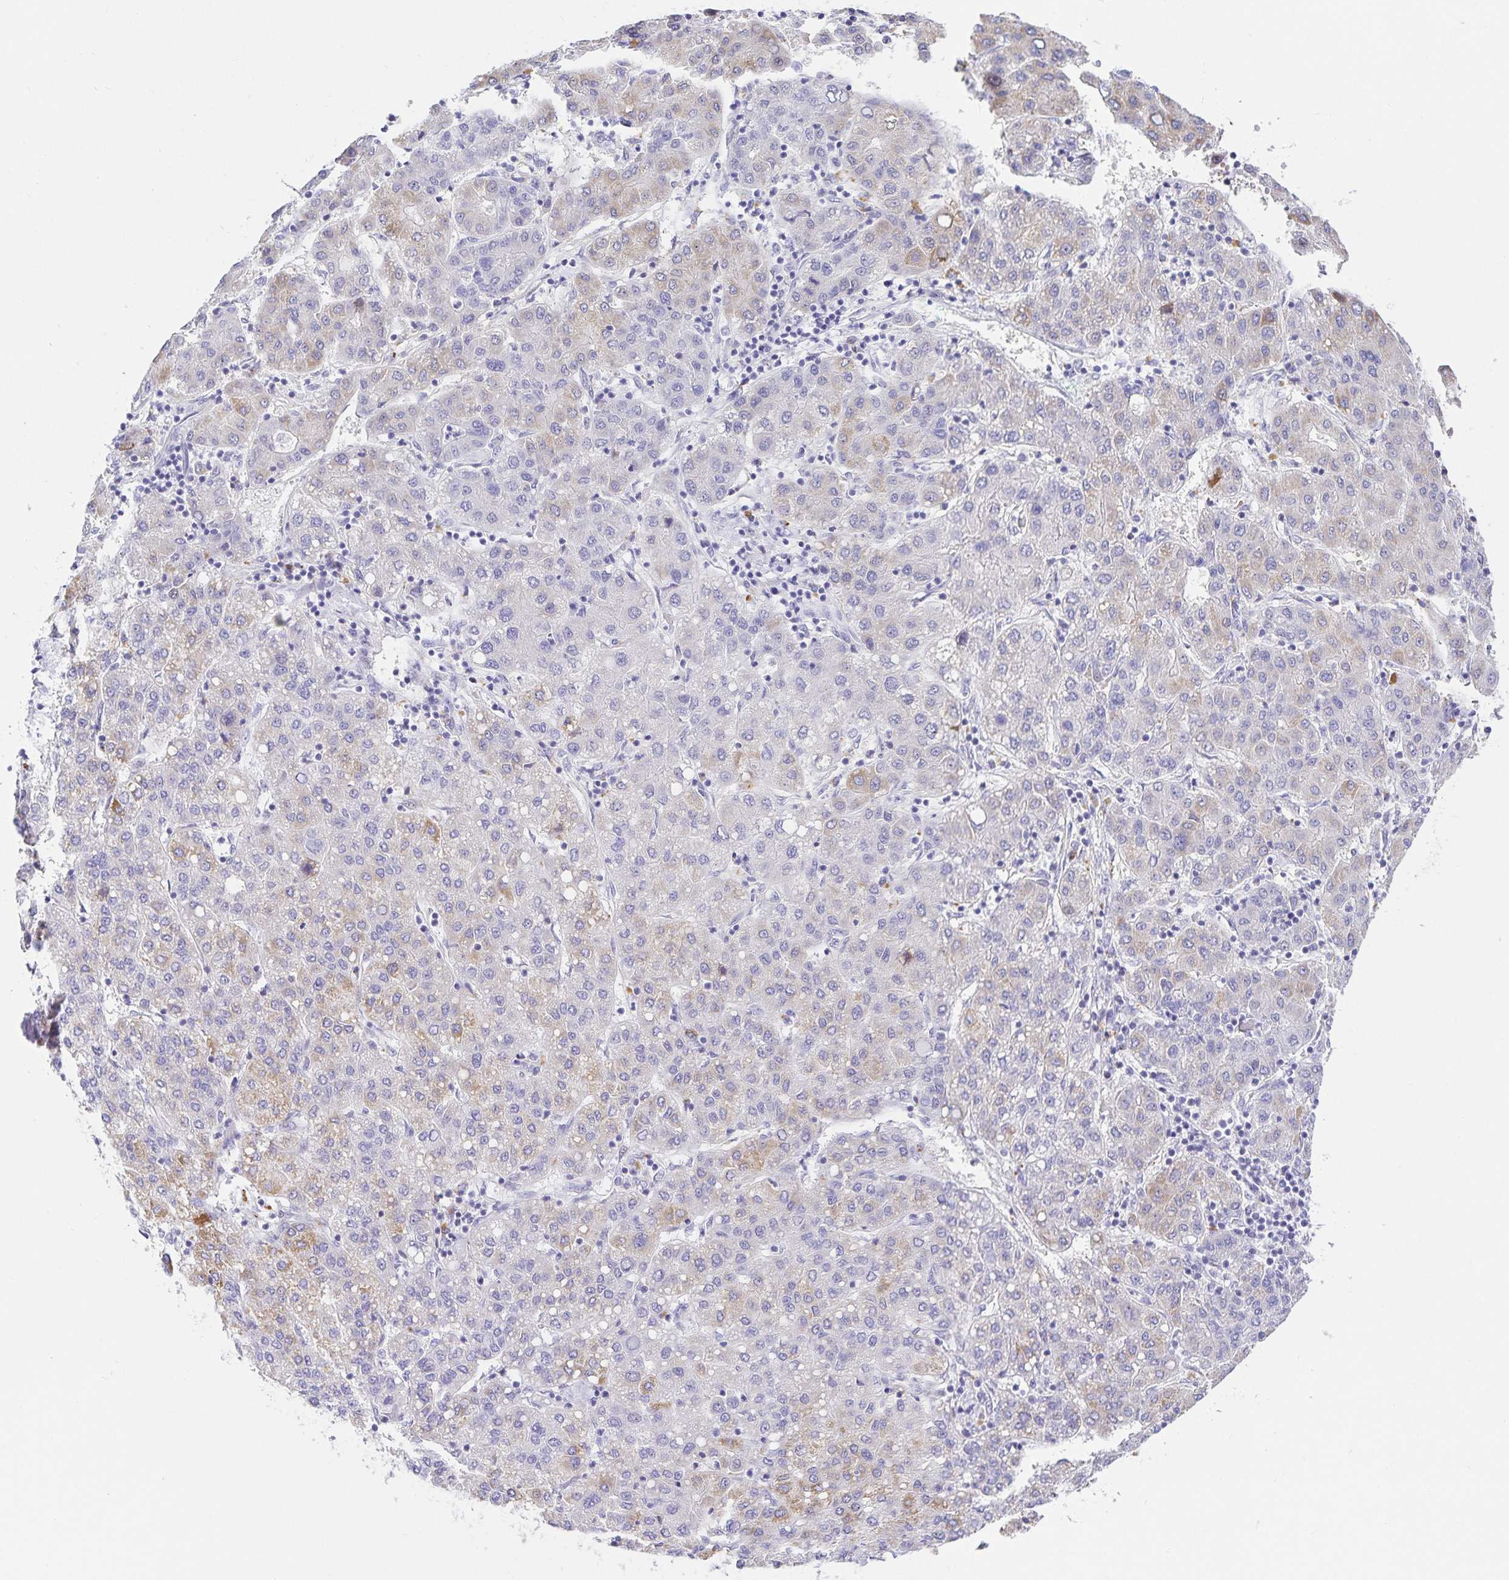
{"staining": {"intensity": "weak", "quantity": "<25%", "location": "cytoplasmic/membranous"}, "tissue": "liver cancer", "cell_type": "Tumor cells", "image_type": "cancer", "snomed": [{"axis": "morphology", "description": "Carcinoma, Hepatocellular, NOS"}, {"axis": "topography", "description": "Liver"}], "caption": "An immunohistochemistry micrograph of liver hepatocellular carcinoma is shown. There is no staining in tumor cells of liver hepatocellular carcinoma.", "gene": "KBTBD13", "patient": {"sex": "male", "age": 65}}